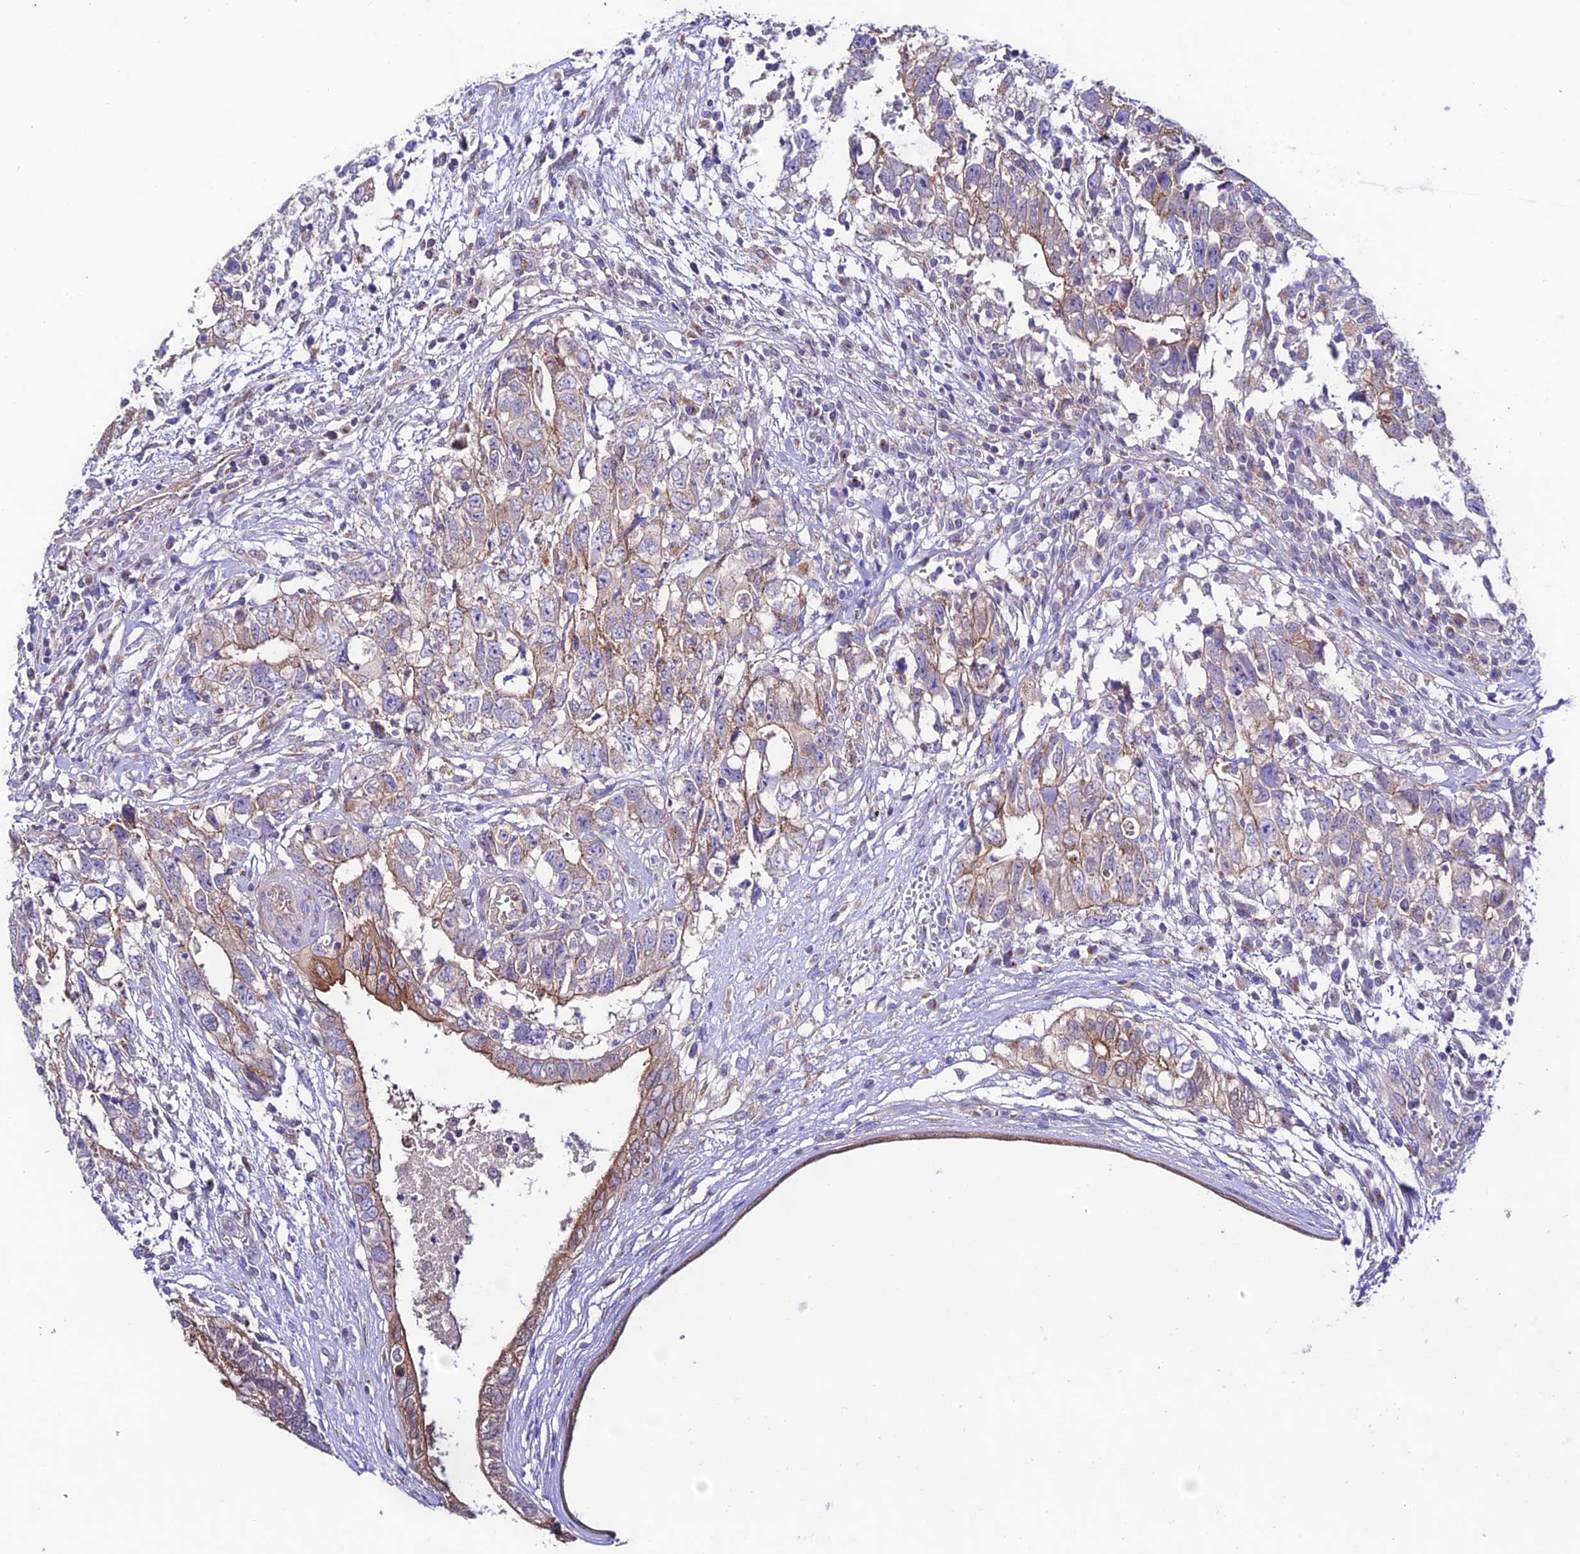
{"staining": {"intensity": "moderate", "quantity": "25%-75%", "location": "cytoplasmic/membranous"}, "tissue": "testis cancer", "cell_type": "Tumor cells", "image_type": "cancer", "snomed": [{"axis": "morphology", "description": "Seminoma, NOS"}, {"axis": "morphology", "description": "Carcinoma, Embryonal, NOS"}, {"axis": "topography", "description": "Testis"}], "caption": "Approximately 25%-75% of tumor cells in human embryonal carcinoma (testis) reveal moderate cytoplasmic/membranous protein expression as visualized by brown immunohistochemical staining.", "gene": "LACTB2", "patient": {"sex": "male", "age": 29}}